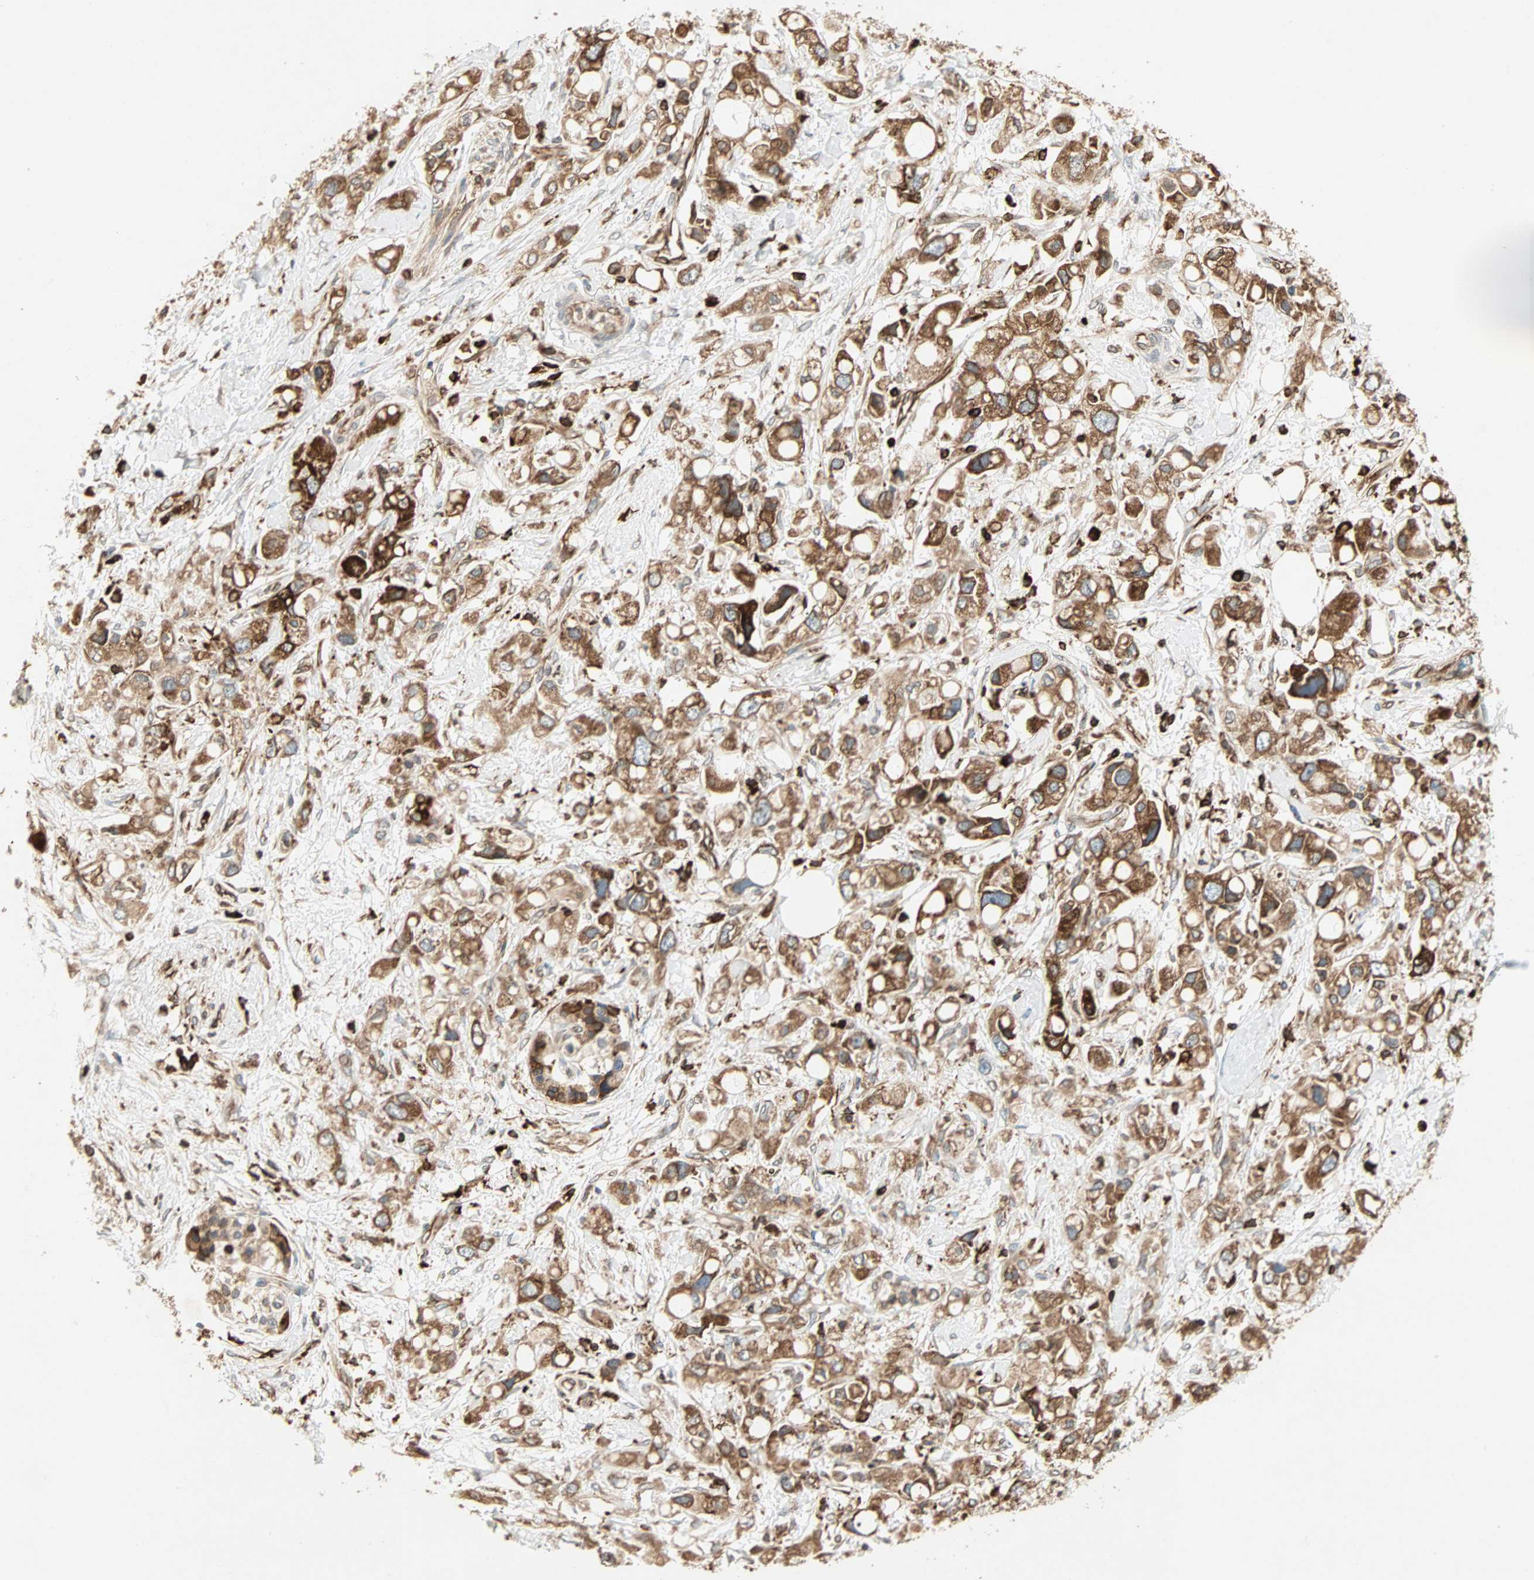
{"staining": {"intensity": "moderate", "quantity": ">75%", "location": "cytoplasmic/membranous"}, "tissue": "pancreatic cancer", "cell_type": "Tumor cells", "image_type": "cancer", "snomed": [{"axis": "morphology", "description": "Adenocarcinoma, NOS"}, {"axis": "topography", "description": "Pancreas"}], "caption": "Immunohistochemistry (IHC) photomicrograph of neoplastic tissue: human pancreatic cancer stained using IHC exhibits medium levels of moderate protein expression localized specifically in the cytoplasmic/membranous of tumor cells, appearing as a cytoplasmic/membranous brown color.", "gene": "TAPBP", "patient": {"sex": "female", "age": 56}}